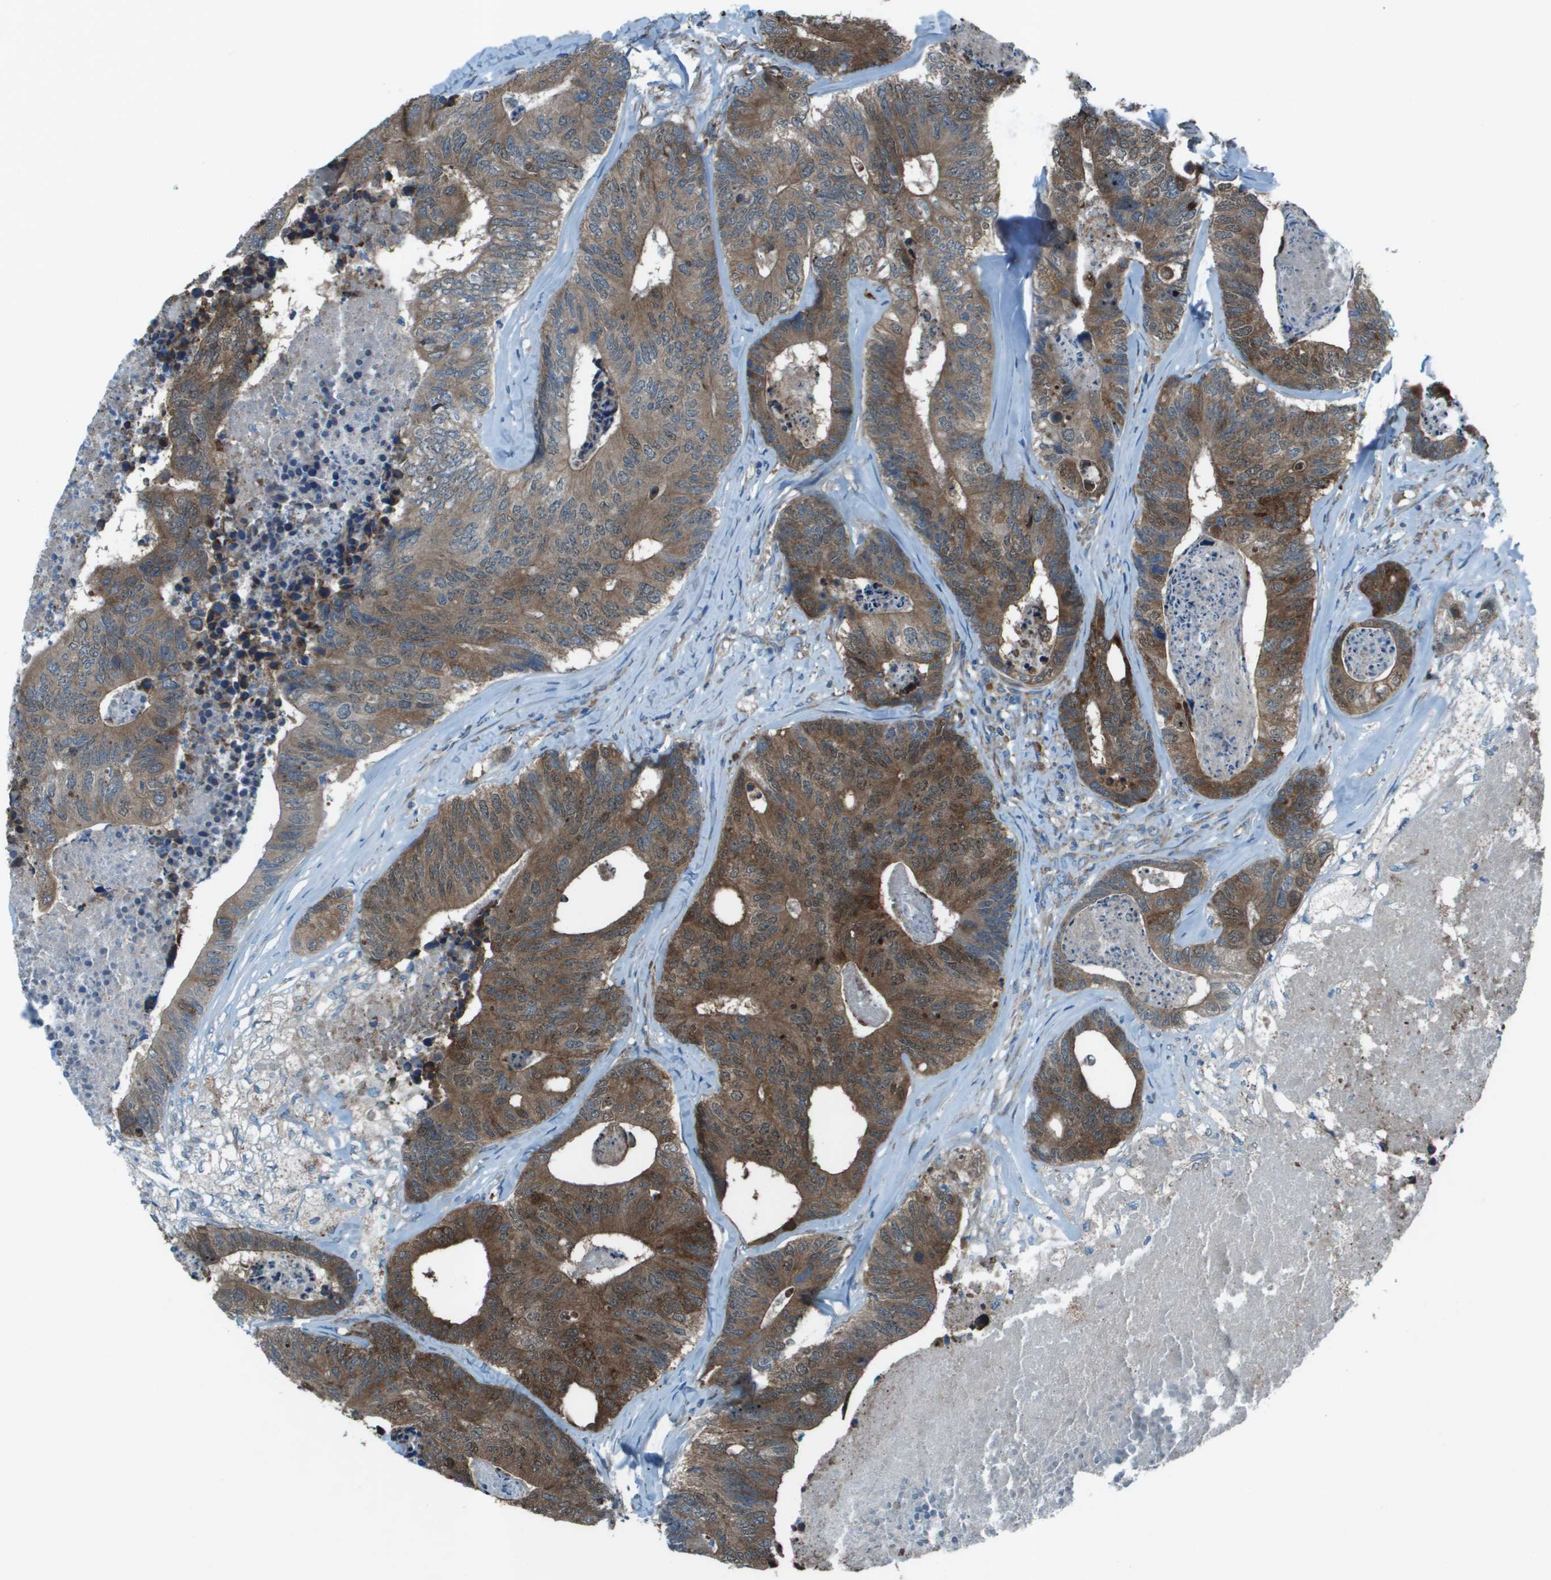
{"staining": {"intensity": "strong", "quantity": ">75%", "location": "cytoplasmic/membranous"}, "tissue": "colorectal cancer", "cell_type": "Tumor cells", "image_type": "cancer", "snomed": [{"axis": "morphology", "description": "Adenocarcinoma, NOS"}, {"axis": "topography", "description": "Colon"}], "caption": "This is a photomicrograph of IHC staining of colorectal cancer, which shows strong expression in the cytoplasmic/membranous of tumor cells.", "gene": "UTS2", "patient": {"sex": "female", "age": 67}}